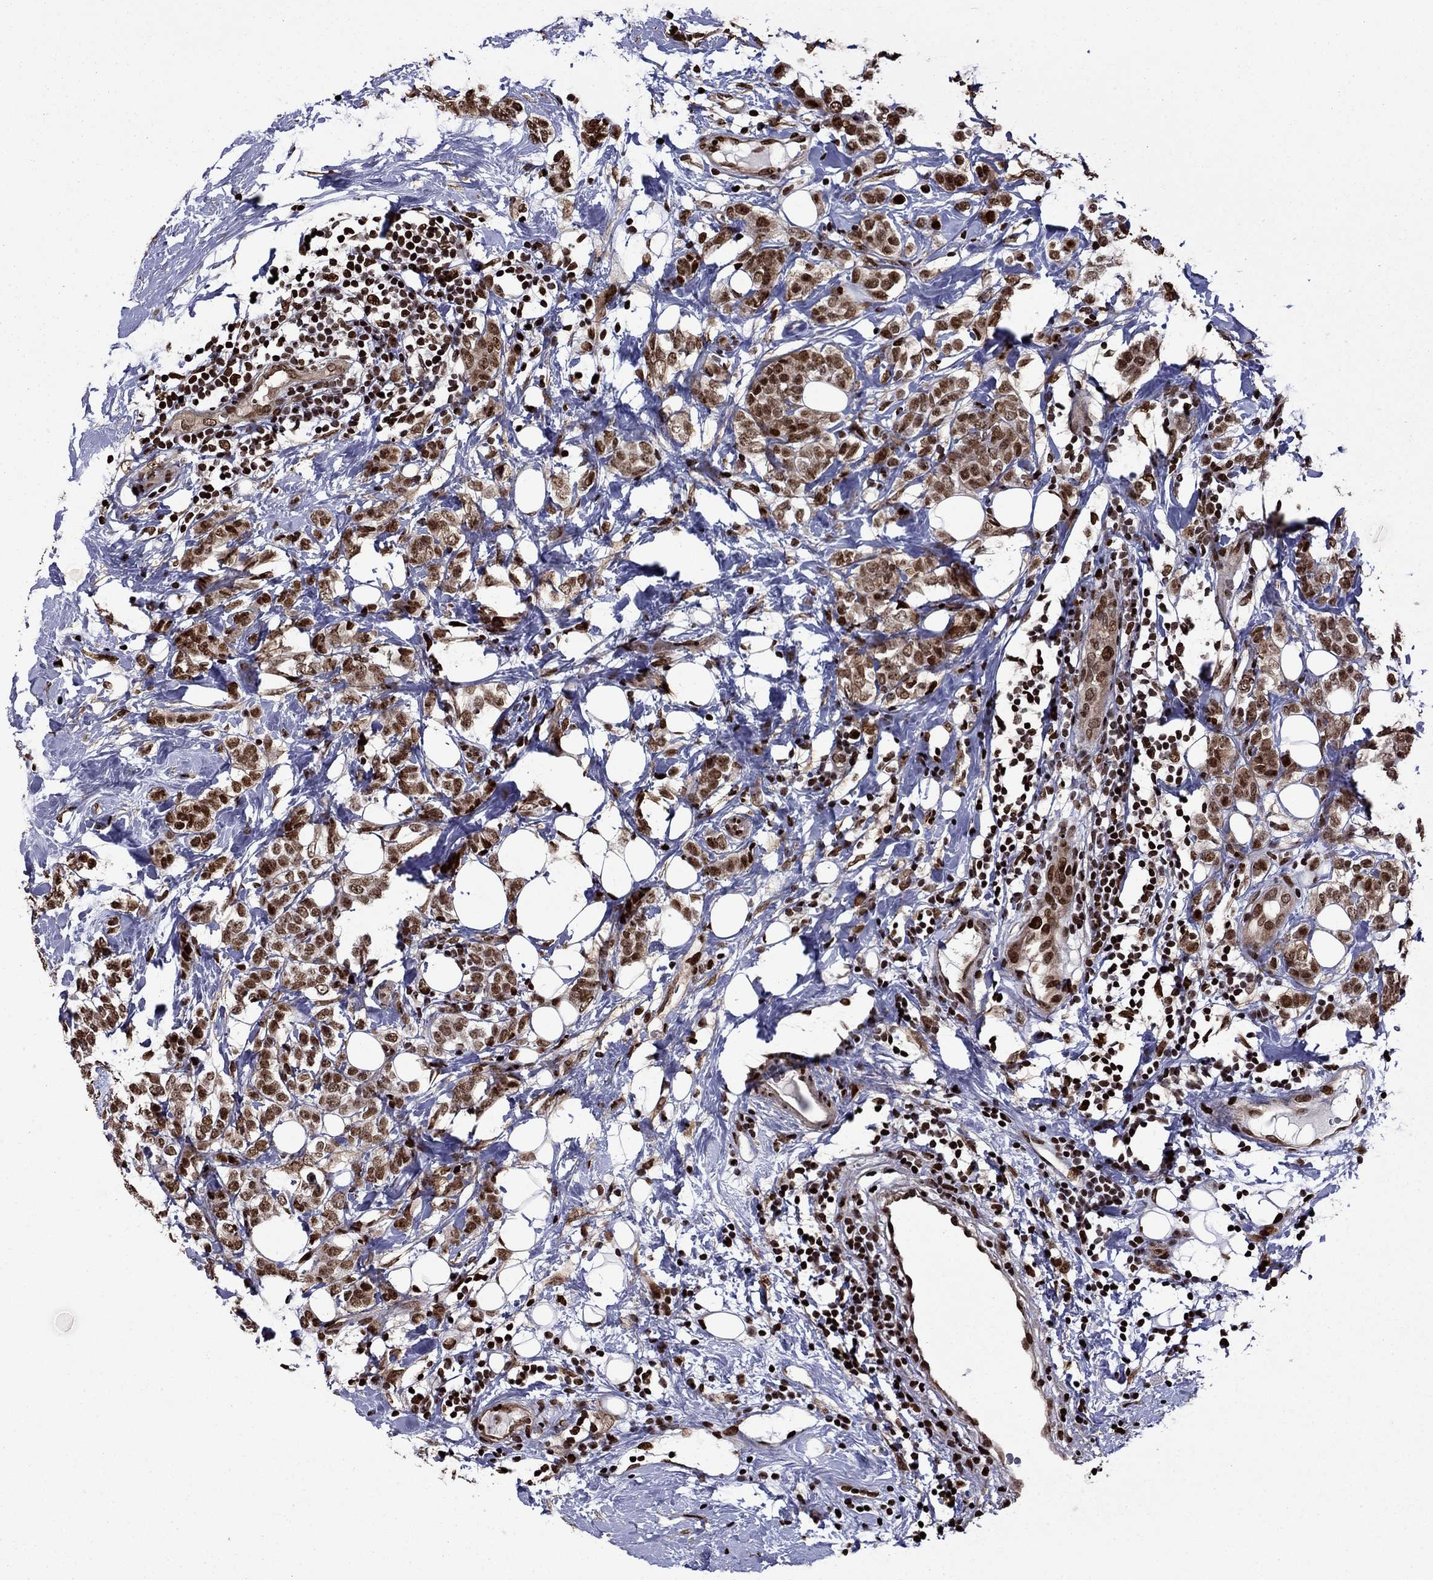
{"staining": {"intensity": "moderate", "quantity": ">75%", "location": "nuclear"}, "tissue": "breast cancer", "cell_type": "Tumor cells", "image_type": "cancer", "snomed": [{"axis": "morphology", "description": "Lobular carcinoma"}, {"axis": "topography", "description": "Breast"}], "caption": "DAB (3,3'-diaminobenzidine) immunohistochemical staining of human lobular carcinoma (breast) exhibits moderate nuclear protein positivity in about >75% of tumor cells.", "gene": "LIMK1", "patient": {"sex": "female", "age": 49}}